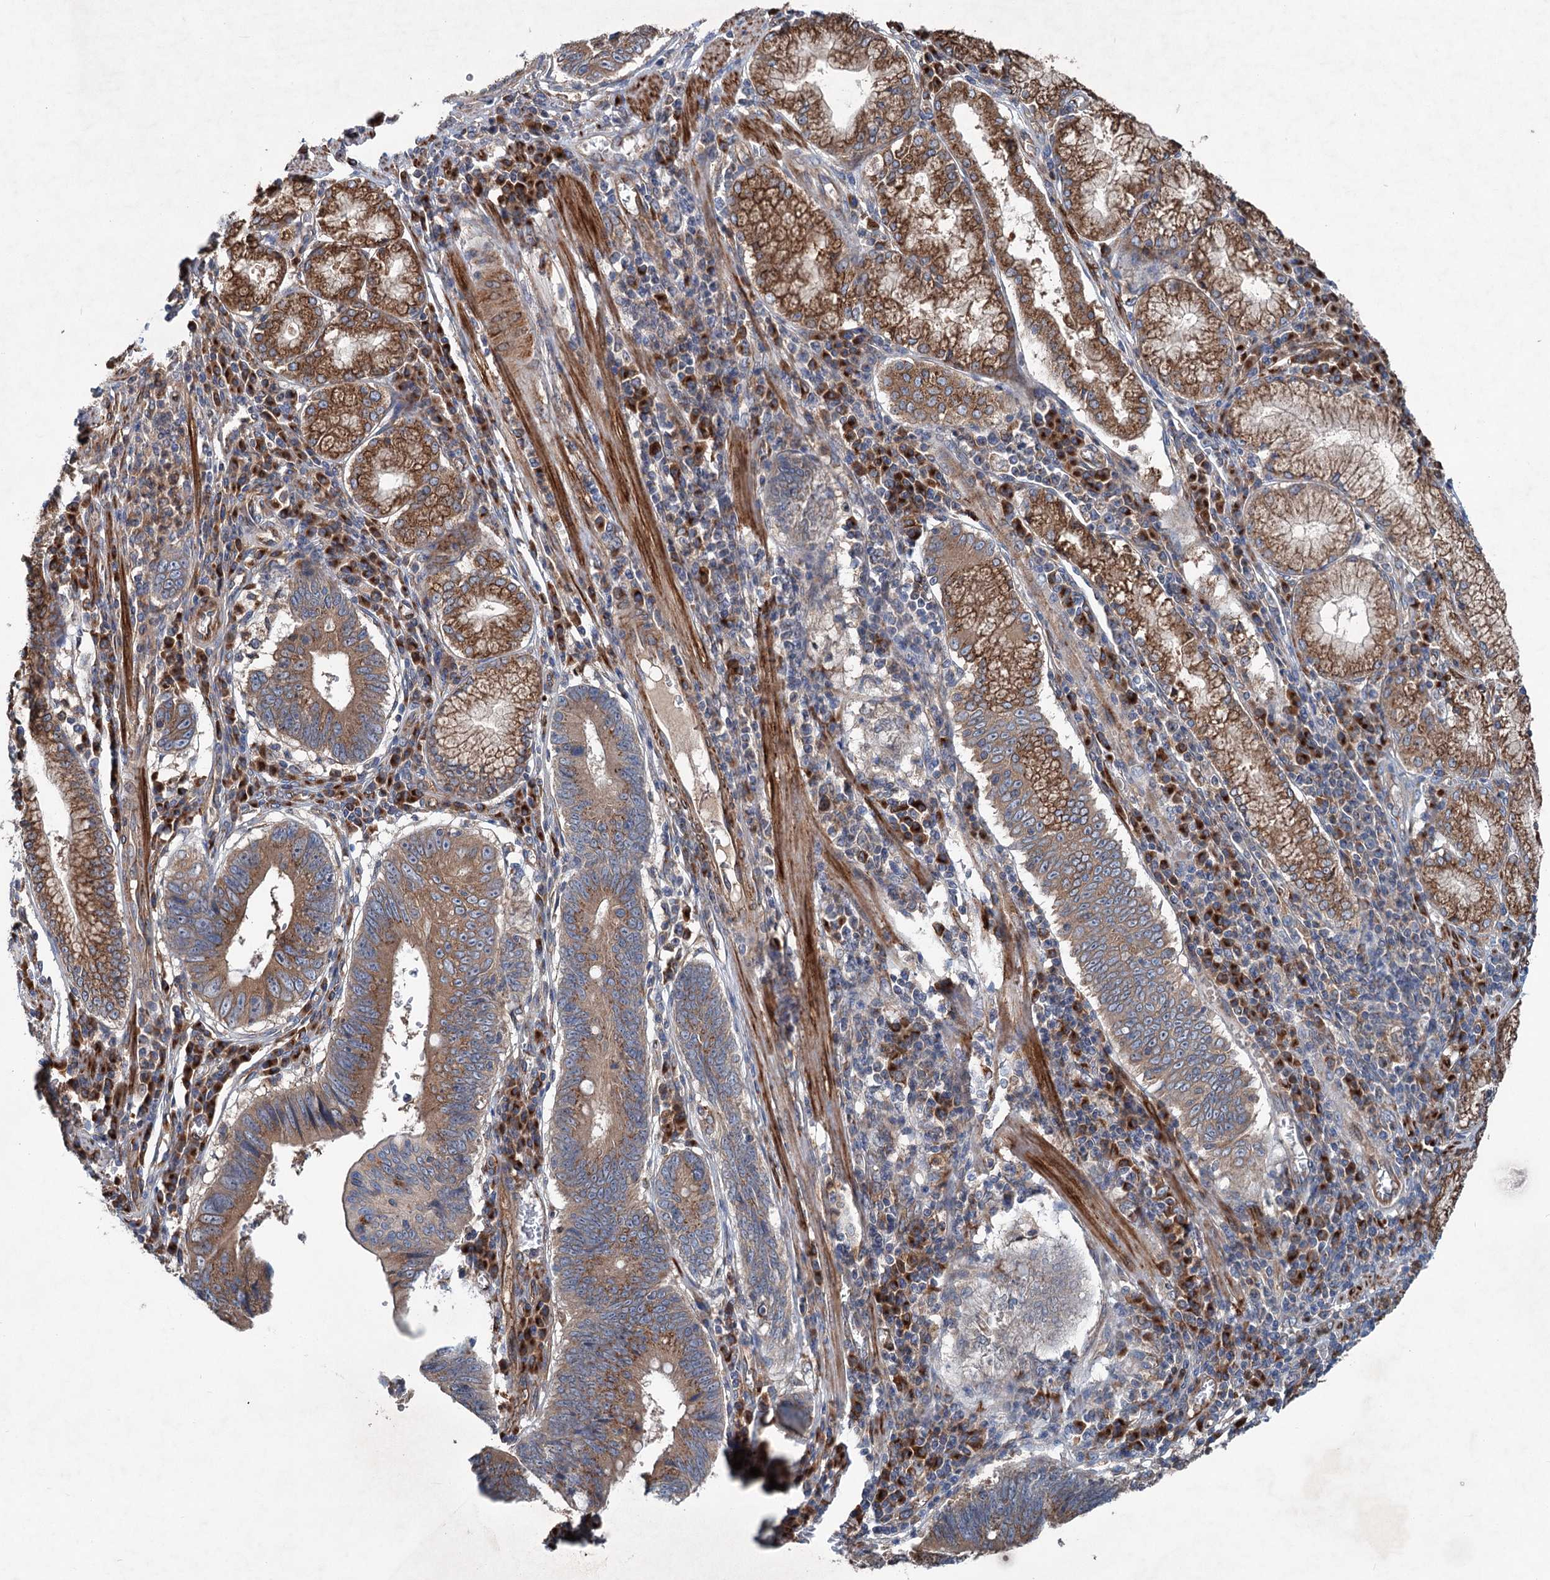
{"staining": {"intensity": "moderate", "quantity": ">75%", "location": "cytoplasmic/membranous"}, "tissue": "stomach cancer", "cell_type": "Tumor cells", "image_type": "cancer", "snomed": [{"axis": "morphology", "description": "Adenocarcinoma, NOS"}, {"axis": "topography", "description": "Stomach"}], "caption": "Immunohistochemical staining of human adenocarcinoma (stomach) reveals moderate cytoplasmic/membranous protein staining in about >75% of tumor cells.", "gene": "CALCOCO1", "patient": {"sex": "male", "age": 59}}